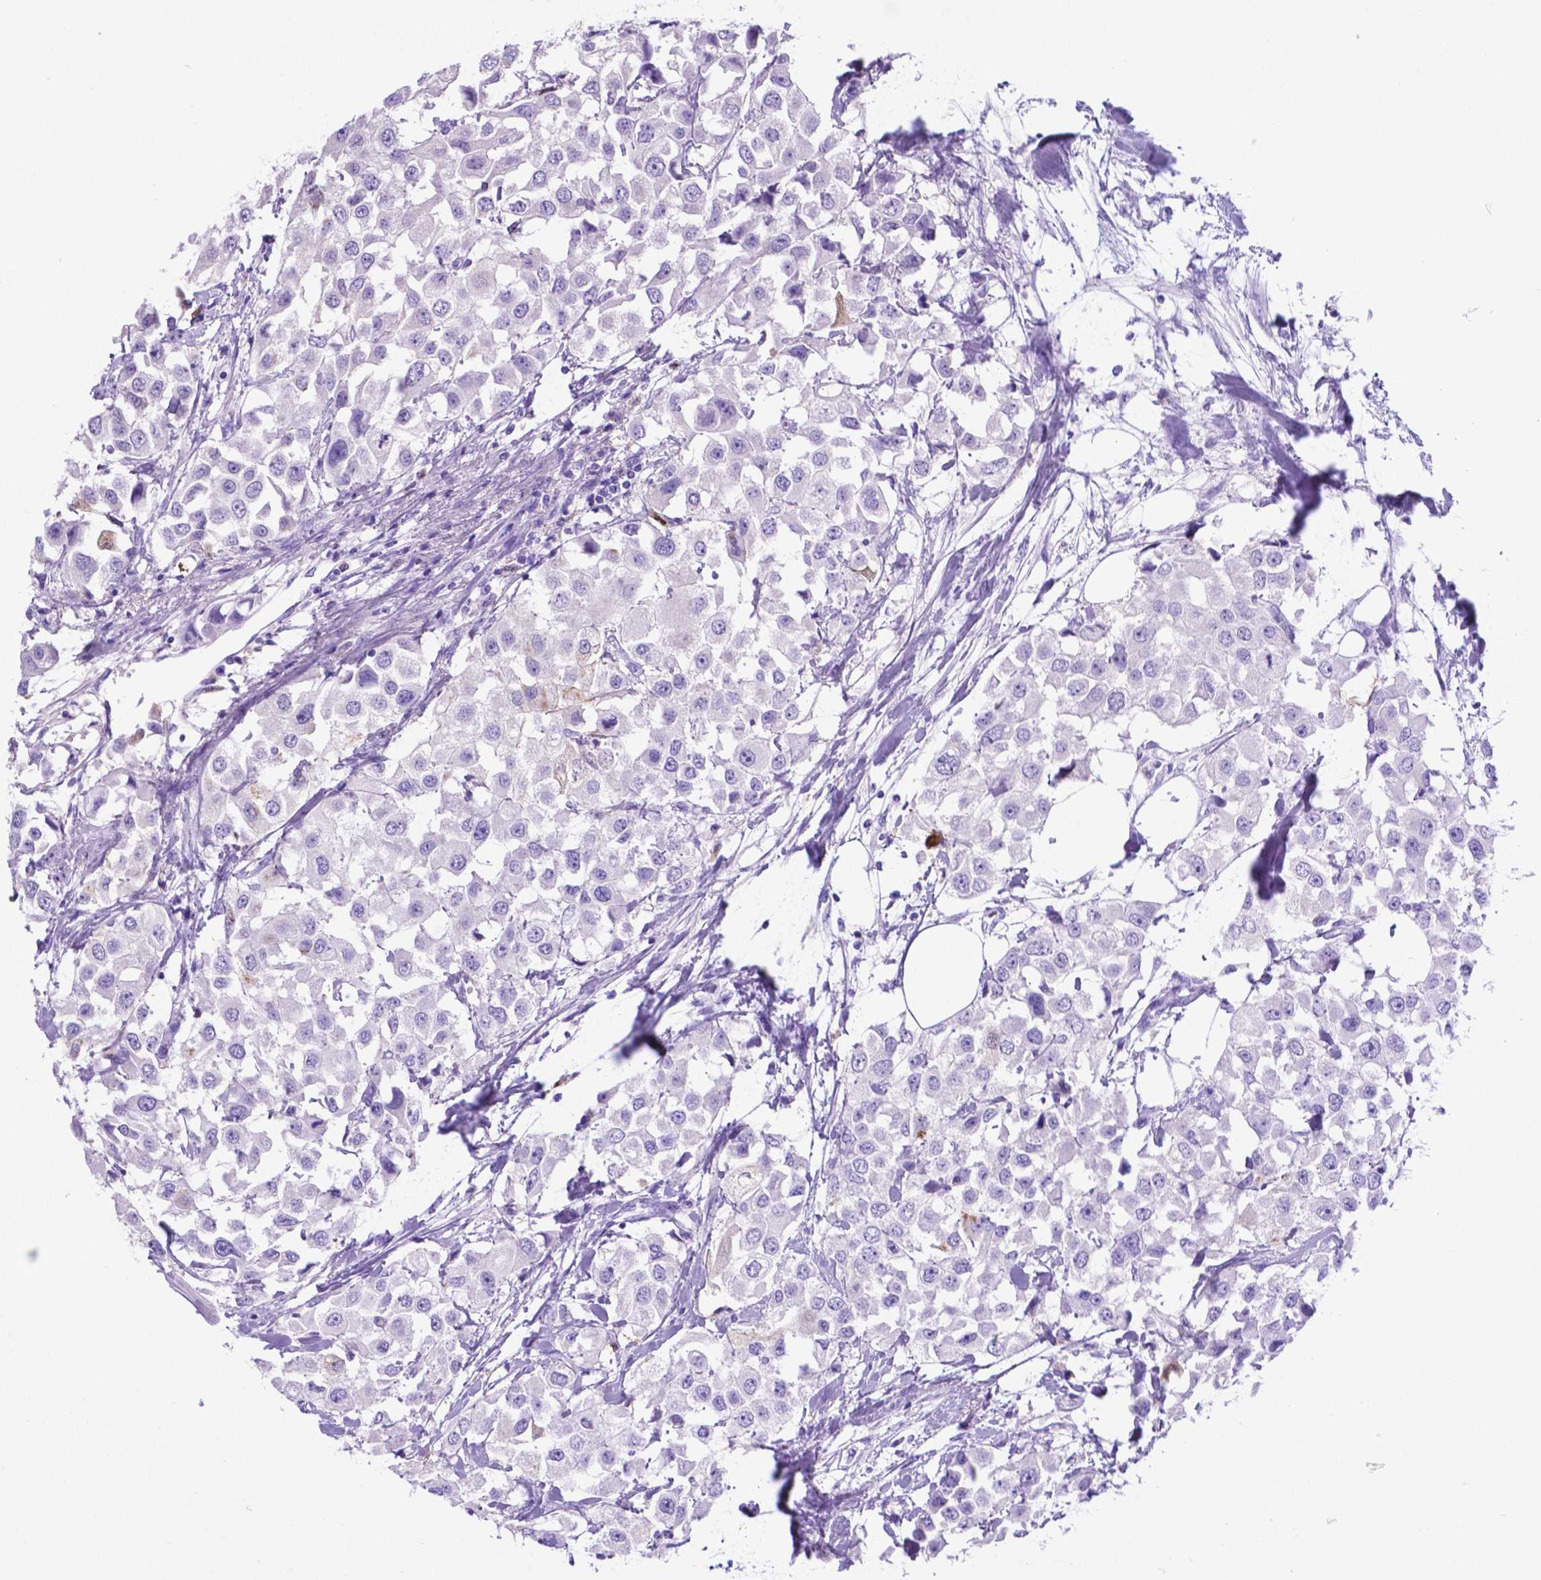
{"staining": {"intensity": "negative", "quantity": "none", "location": "none"}, "tissue": "urothelial cancer", "cell_type": "Tumor cells", "image_type": "cancer", "snomed": [{"axis": "morphology", "description": "Urothelial carcinoma, High grade"}, {"axis": "topography", "description": "Urinary bladder"}], "caption": "IHC of high-grade urothelial carcinoma exhibits no positivity in tumor cells.", "gene": "LZTR1", "patient": {"sex": "female", "age": 64}}